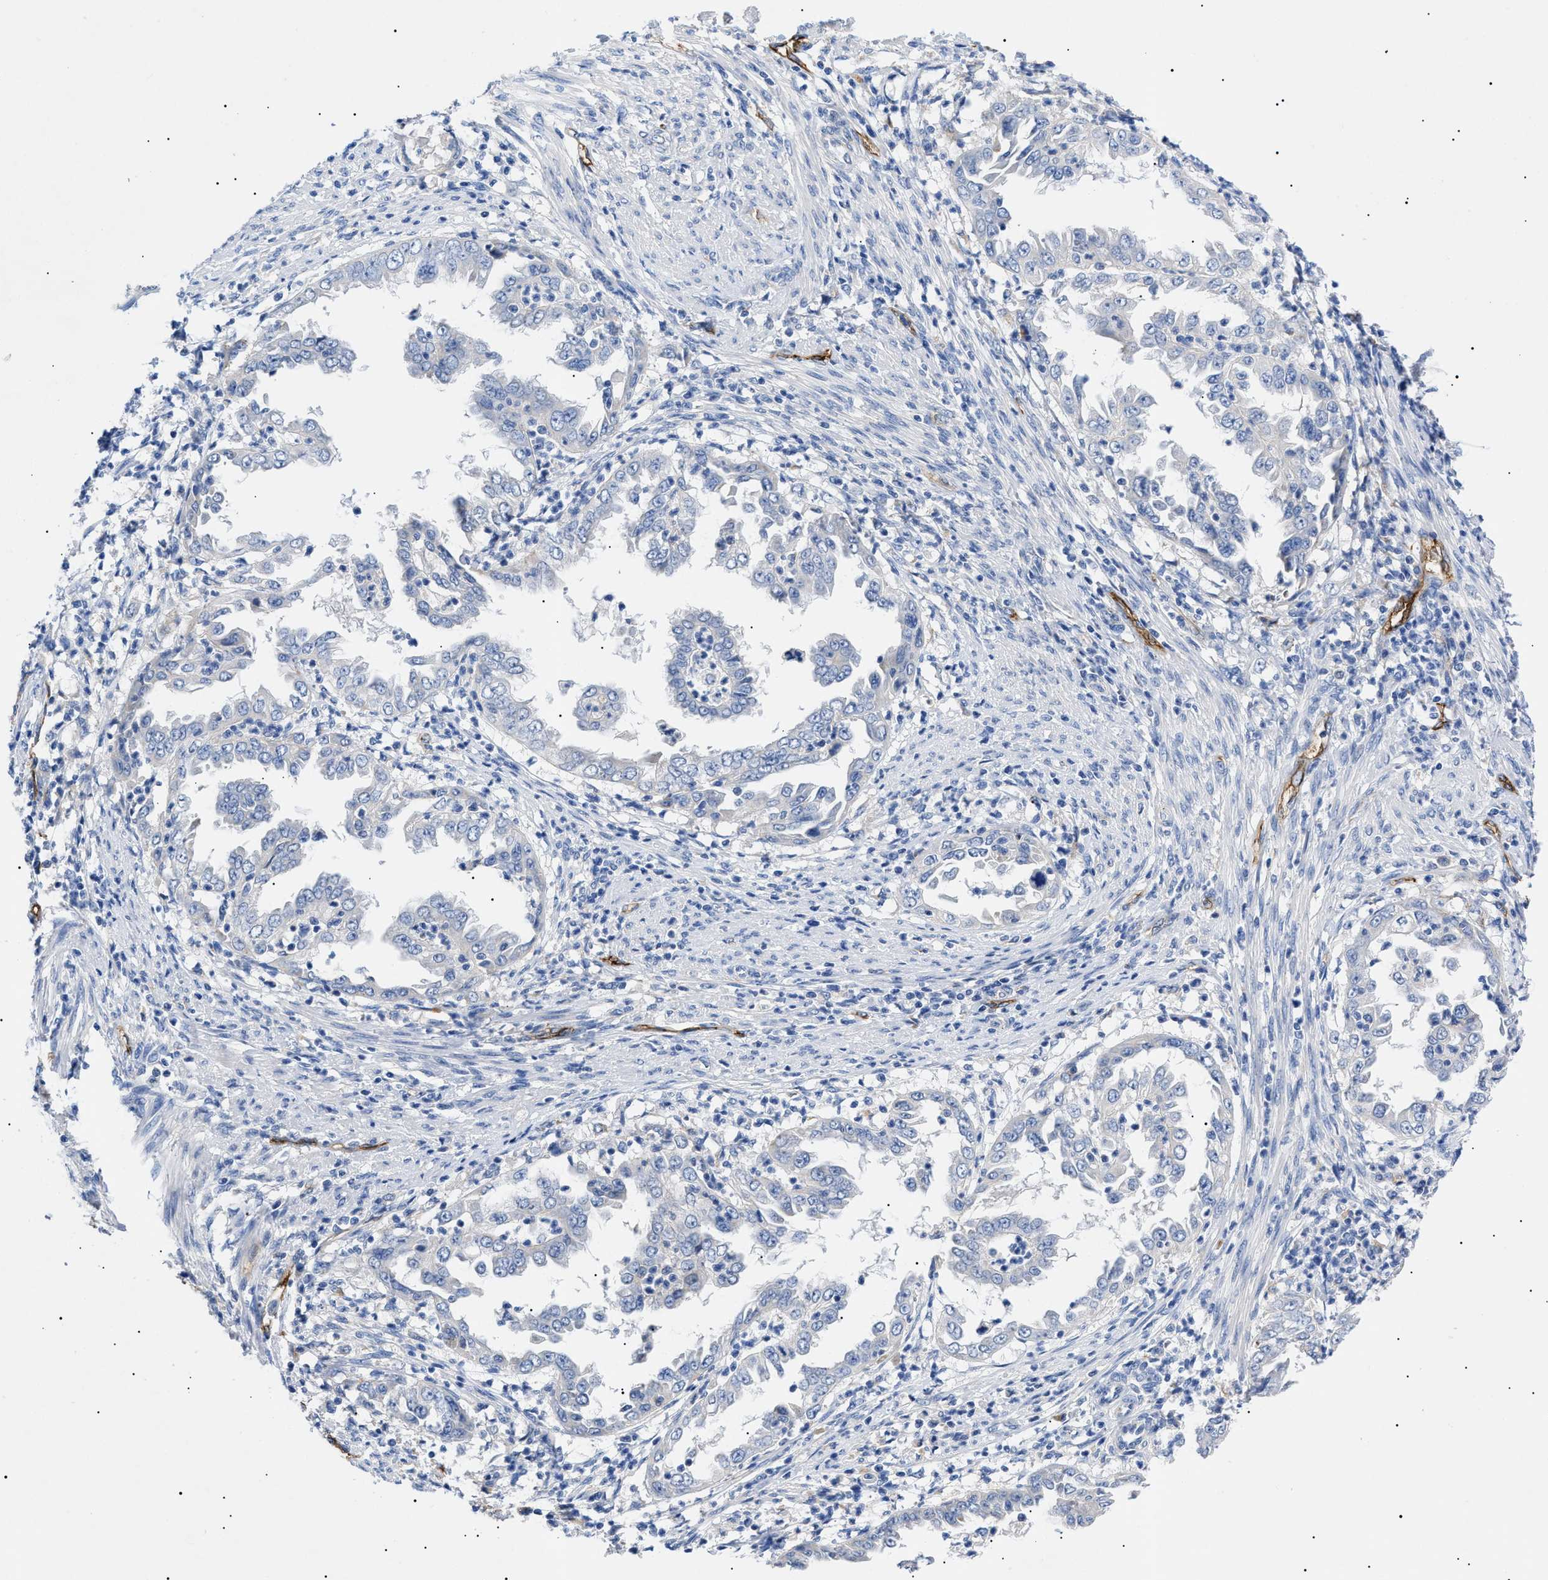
{"staining": {"intensity": "negative", "quantity": "none", "location": "none"}, "tissue": "endometrial cancer", "cell_type": "Tumor cells", "image_type": "cancer", "snomed": [{"axis": "morphology", "description": "Adenocarcinoma, NOS"}, {"axis": "topography", "description": "Endometrium"}], "caption": "The photomicrograph reveals no significant expression in tumor cells of adenocarcinoma (endometrial).", "gene": "ACKR1", "patient": {"sex": "female", "age": 85}}